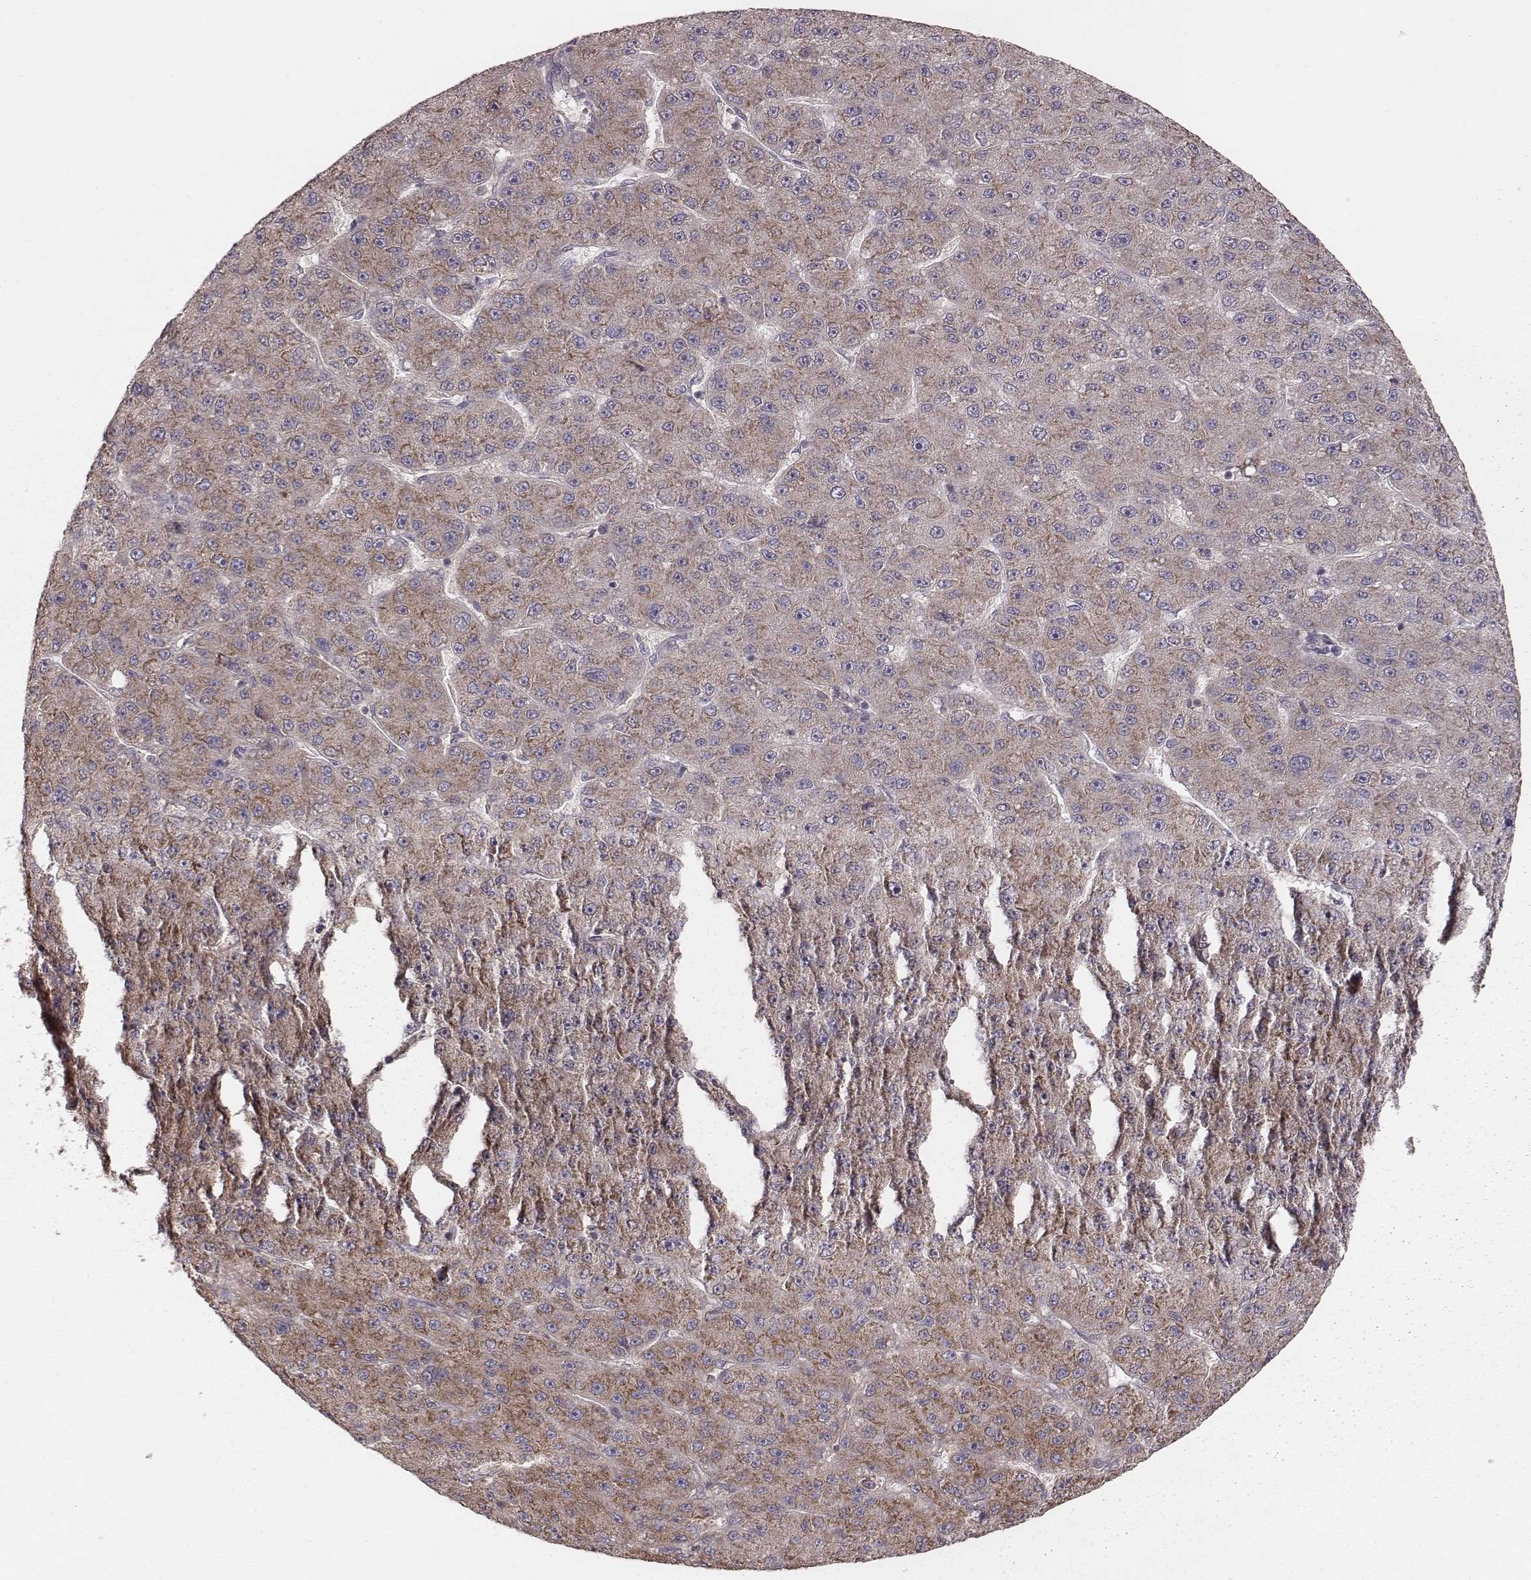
{"staining": {"intensity": "strong", "quantity": ">75%", "location": "cytoplasmic/membranous"}, "tissue": "liver cancer", "cell_type": "Tumor cells", "image_type": "cancer", "snomed": [{"axis": "morphology", "description": "Carcinoma, Hepatocellular, NOS"}, {"axis": "topography", "description": "Liver"}], "caption": "Liver cancer (hepatocellular carcinoma) tissue shows strong cytoplasmic/membranous expression in approximately >75% of tumor cells (IHC, brightfield microscopy, high magnification).", "gene": "CARS1", "patient": {"sex": "male", "age": 67}}